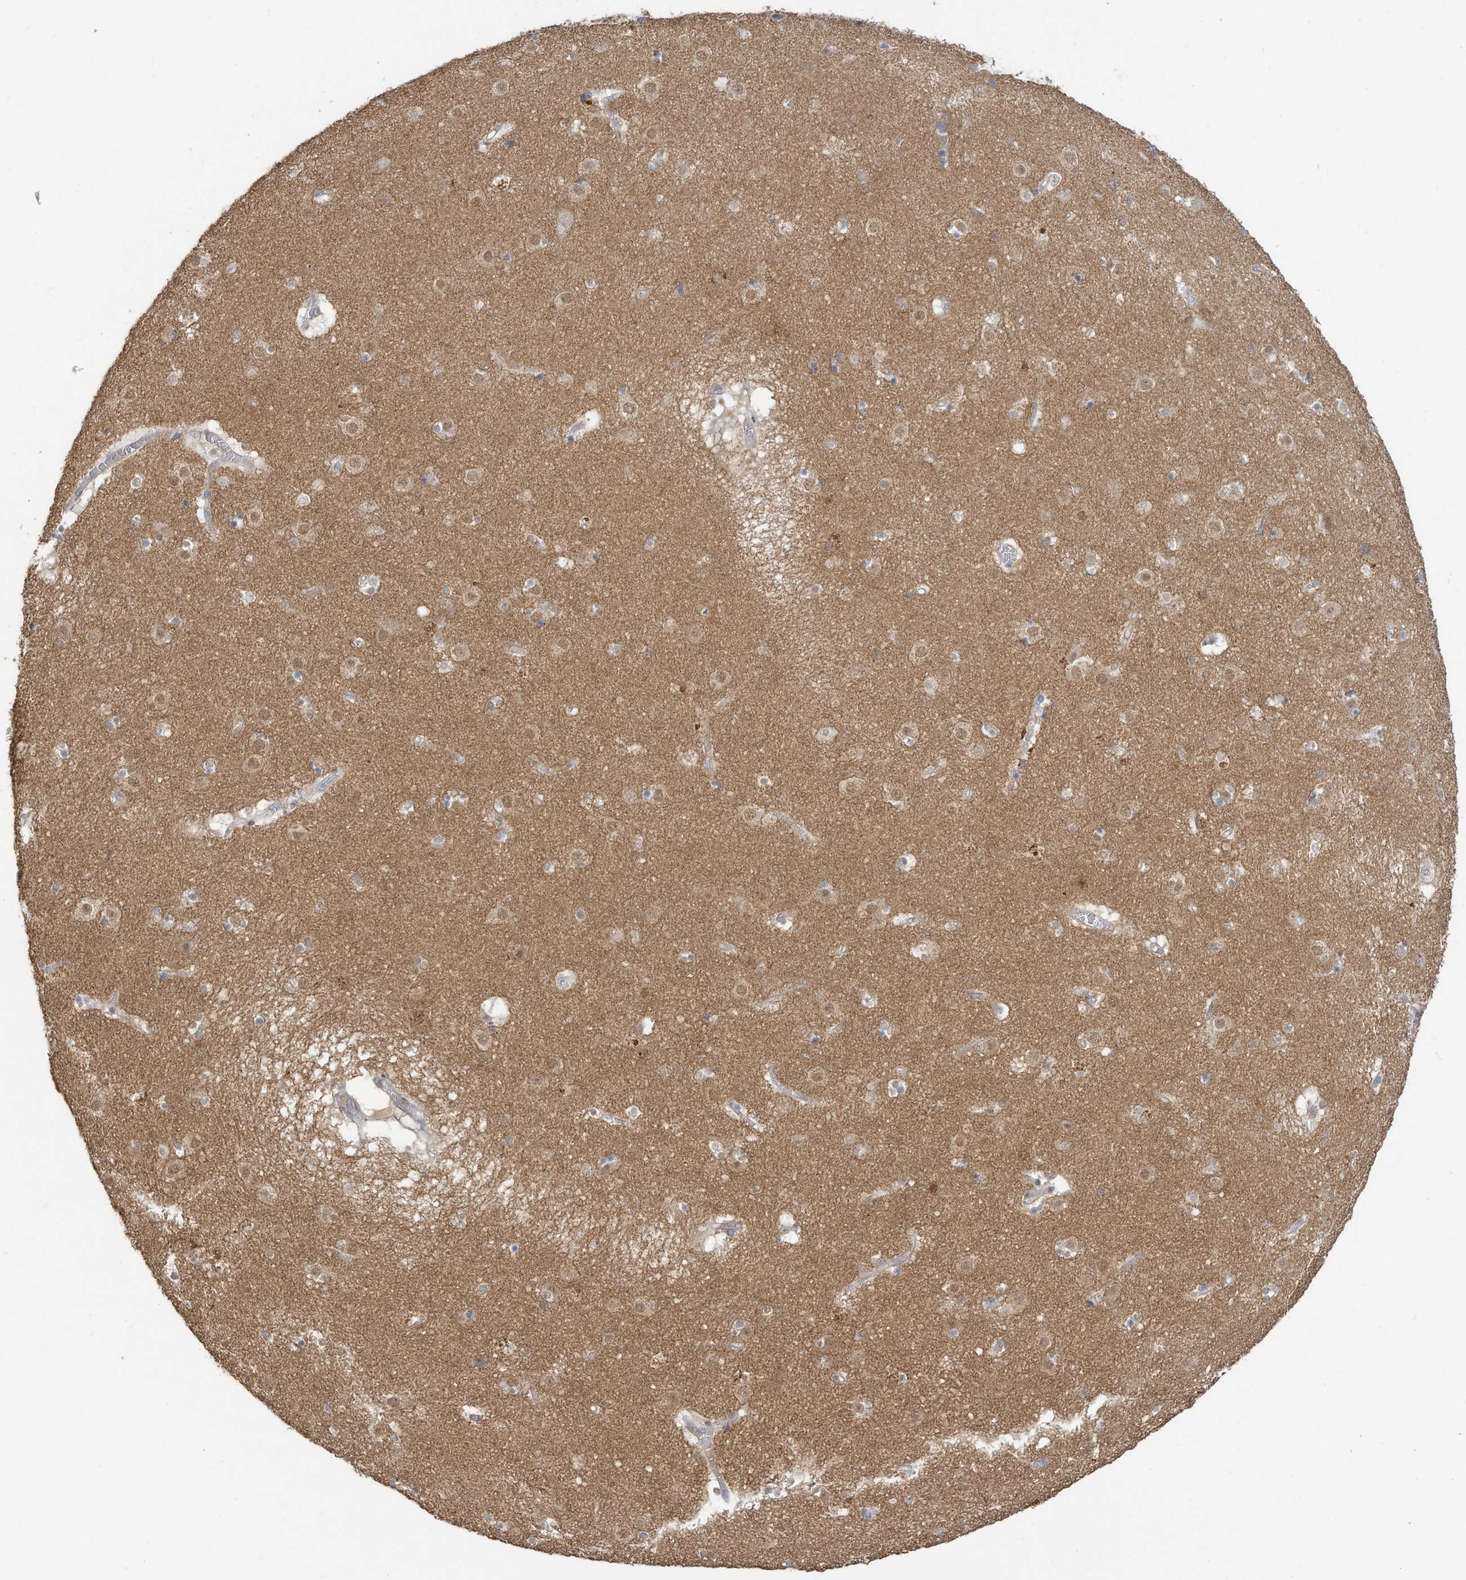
{"staining": {"intensity": "weak", "quantity": "<25%", "location": "cytoplasmic/membranous,nuclear"}, "tissue": "caudate", "cell_type": "Glial cells", "image_type": "normal", "snomed": [{"axis": "morphology", "description": "Normal tissue, NOS"}, {"axis": "topography", "description": "Lateral ventricle wall"}], "caption": "Immunohistochemistry of unremarkable caudate shows no positivity in glial cells. The staining is performed using DAB brown chromogen with nuclei counter-stained in using hematoxylin.", "gene": "HAS3", "patient": {"sex": "male", "age": 70}}